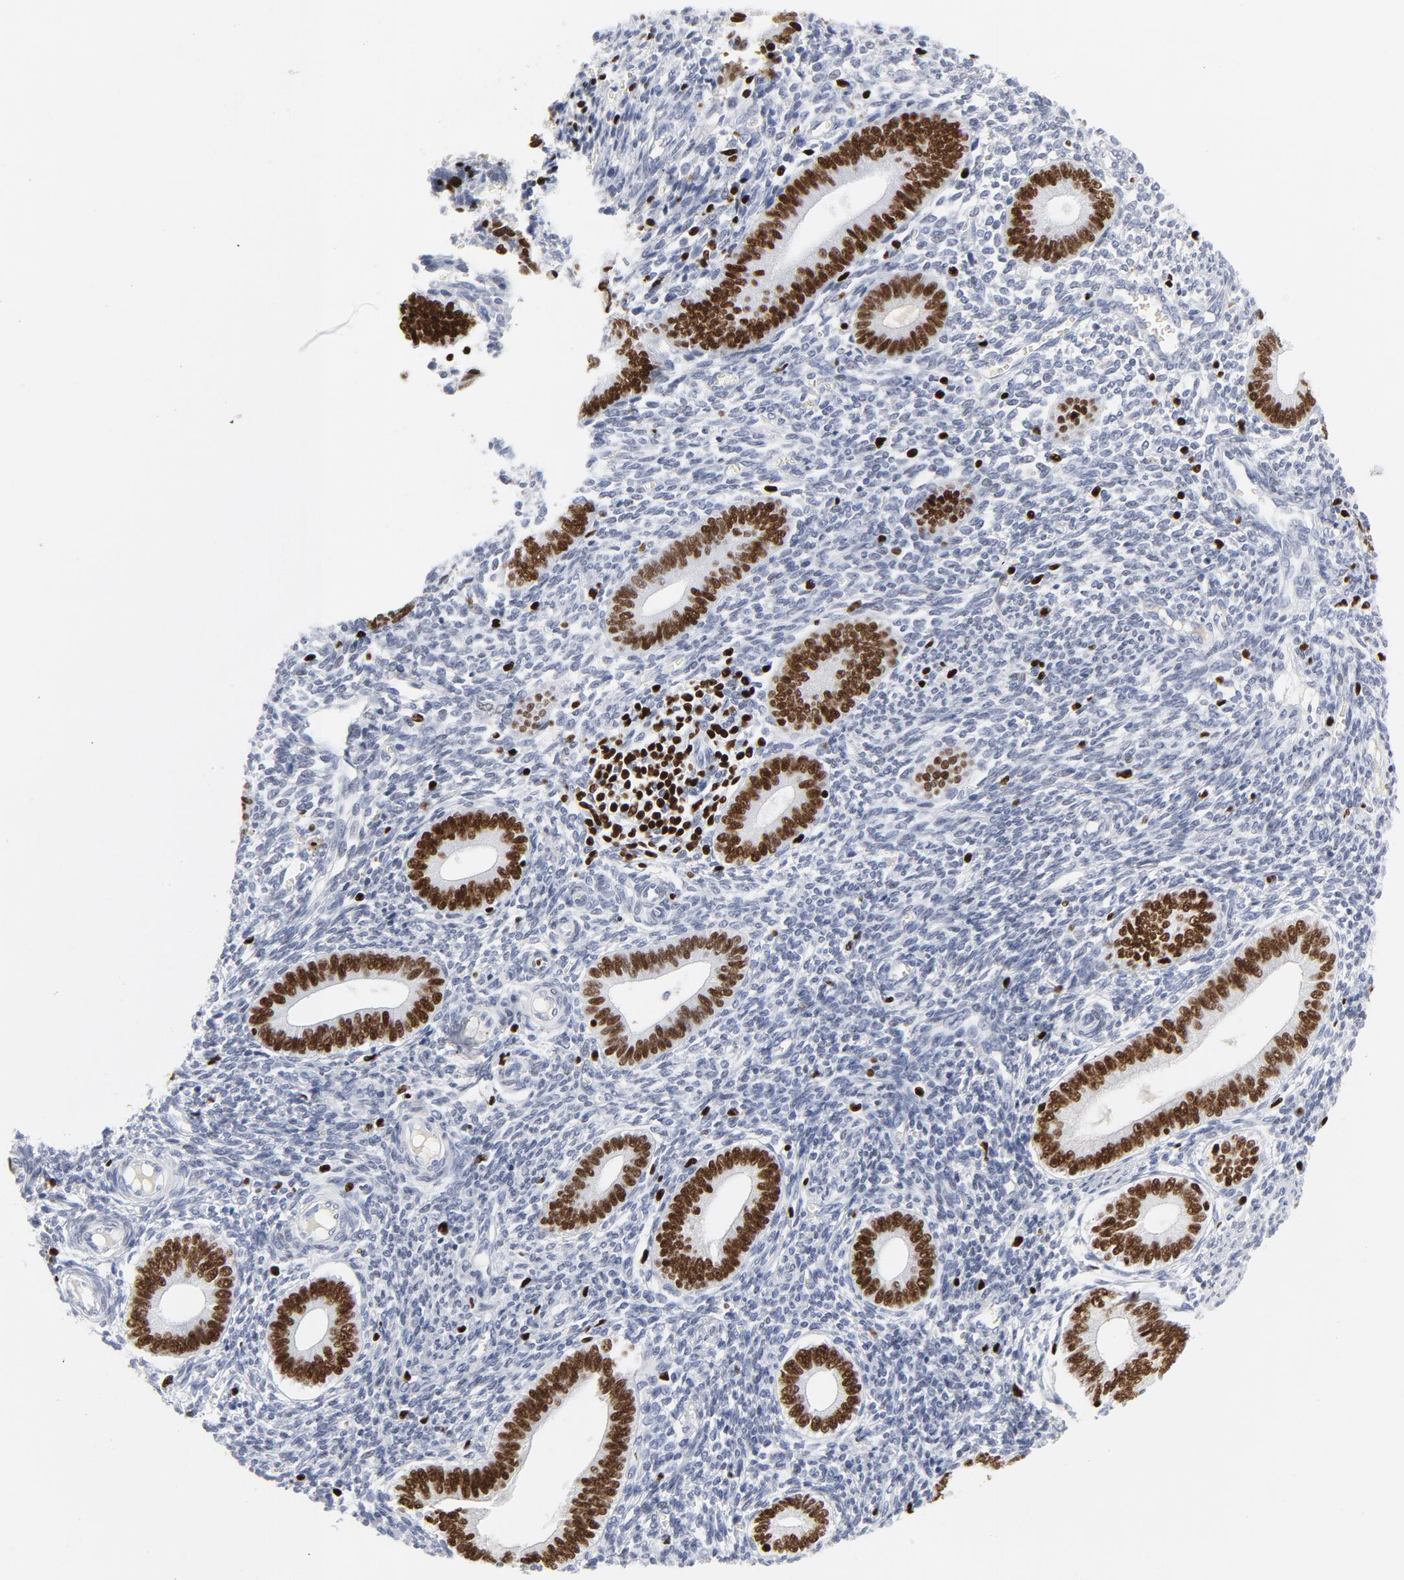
{"staining": {"intensity": "strong", "quantity": "<25%", "location": "nuclear"}, "tissue": "endometrium", "cell_type": "Cells in endometrial stroma", "image_type": "normal", "snomed": [{"axis": "morphology", "description": "Normal tissue, NOS"}, {"axis": "topography", "description": "Uterus"}, {"axis": "topography", "description": "Endometrium"}], "caption": "Immunohistochemical staining of unremarkable endometrium displays strong nuclear protein positivity in about <25% of cells in endometrial stroma. (brown staining indicates protein expression, while blue staining denotes nuclei).", "gene": "SMARCC2", "patient": {"sex": "female", "age": 33}}